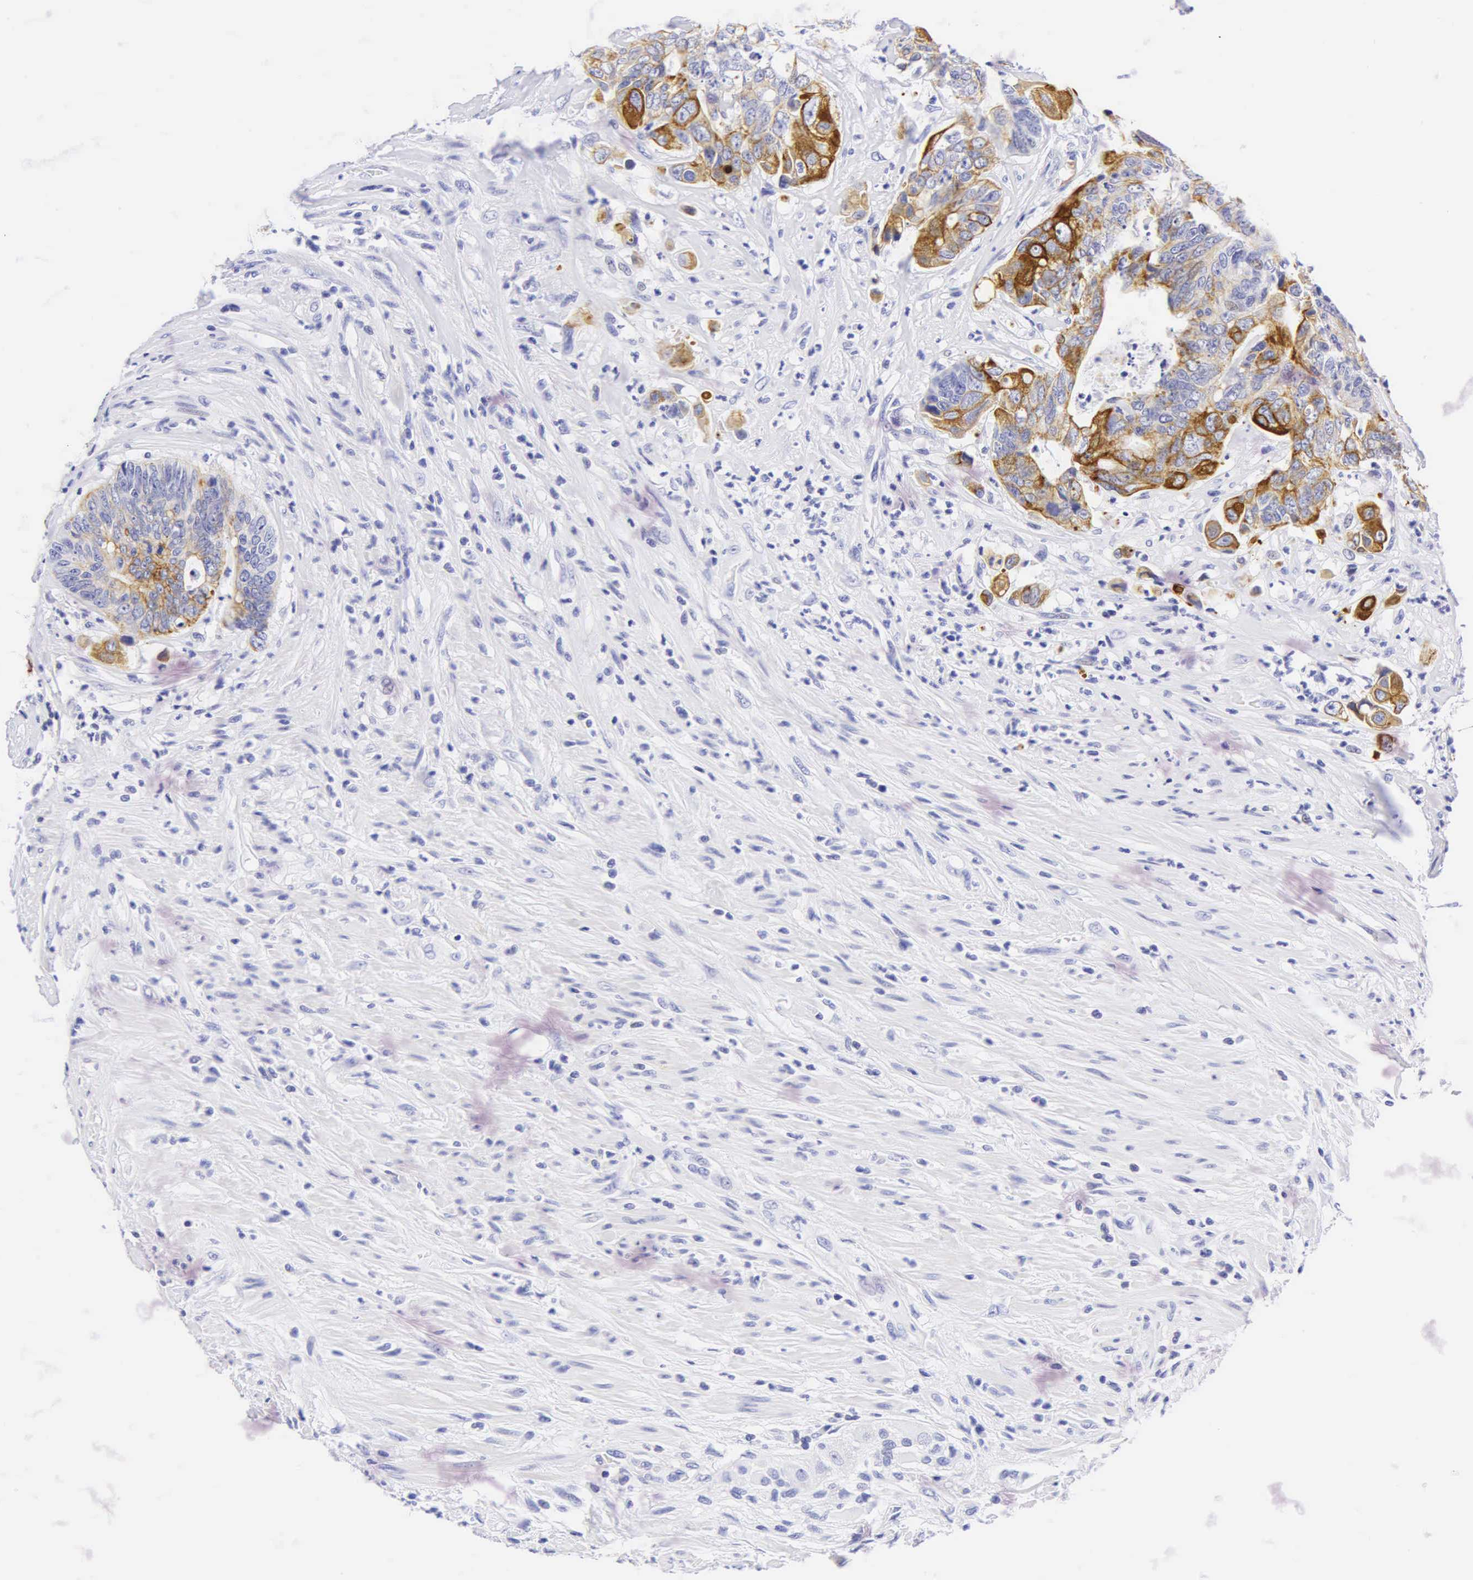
{"staining": {"intensity": "strong", "quantity": "25%-75%", "location": "cytoplasmic/membranous"}, "tissue": "colorectal cancer", "cell_type": "Tumor cells", "image_type": "cancer", "snomed": [{"axis": "morphology", "description": "Adenocarcinoma, NOS"}, {"axis": "topography", "description": "Rectum"}], "caption": "Tumor cells display high levels of strong cytoplasmic/membranous positivity in about 25%-75% of cells in human adenocarcinoma (colorectal).", "gene": "KRT20", "patient": {"sex": "female", "age": 65}}